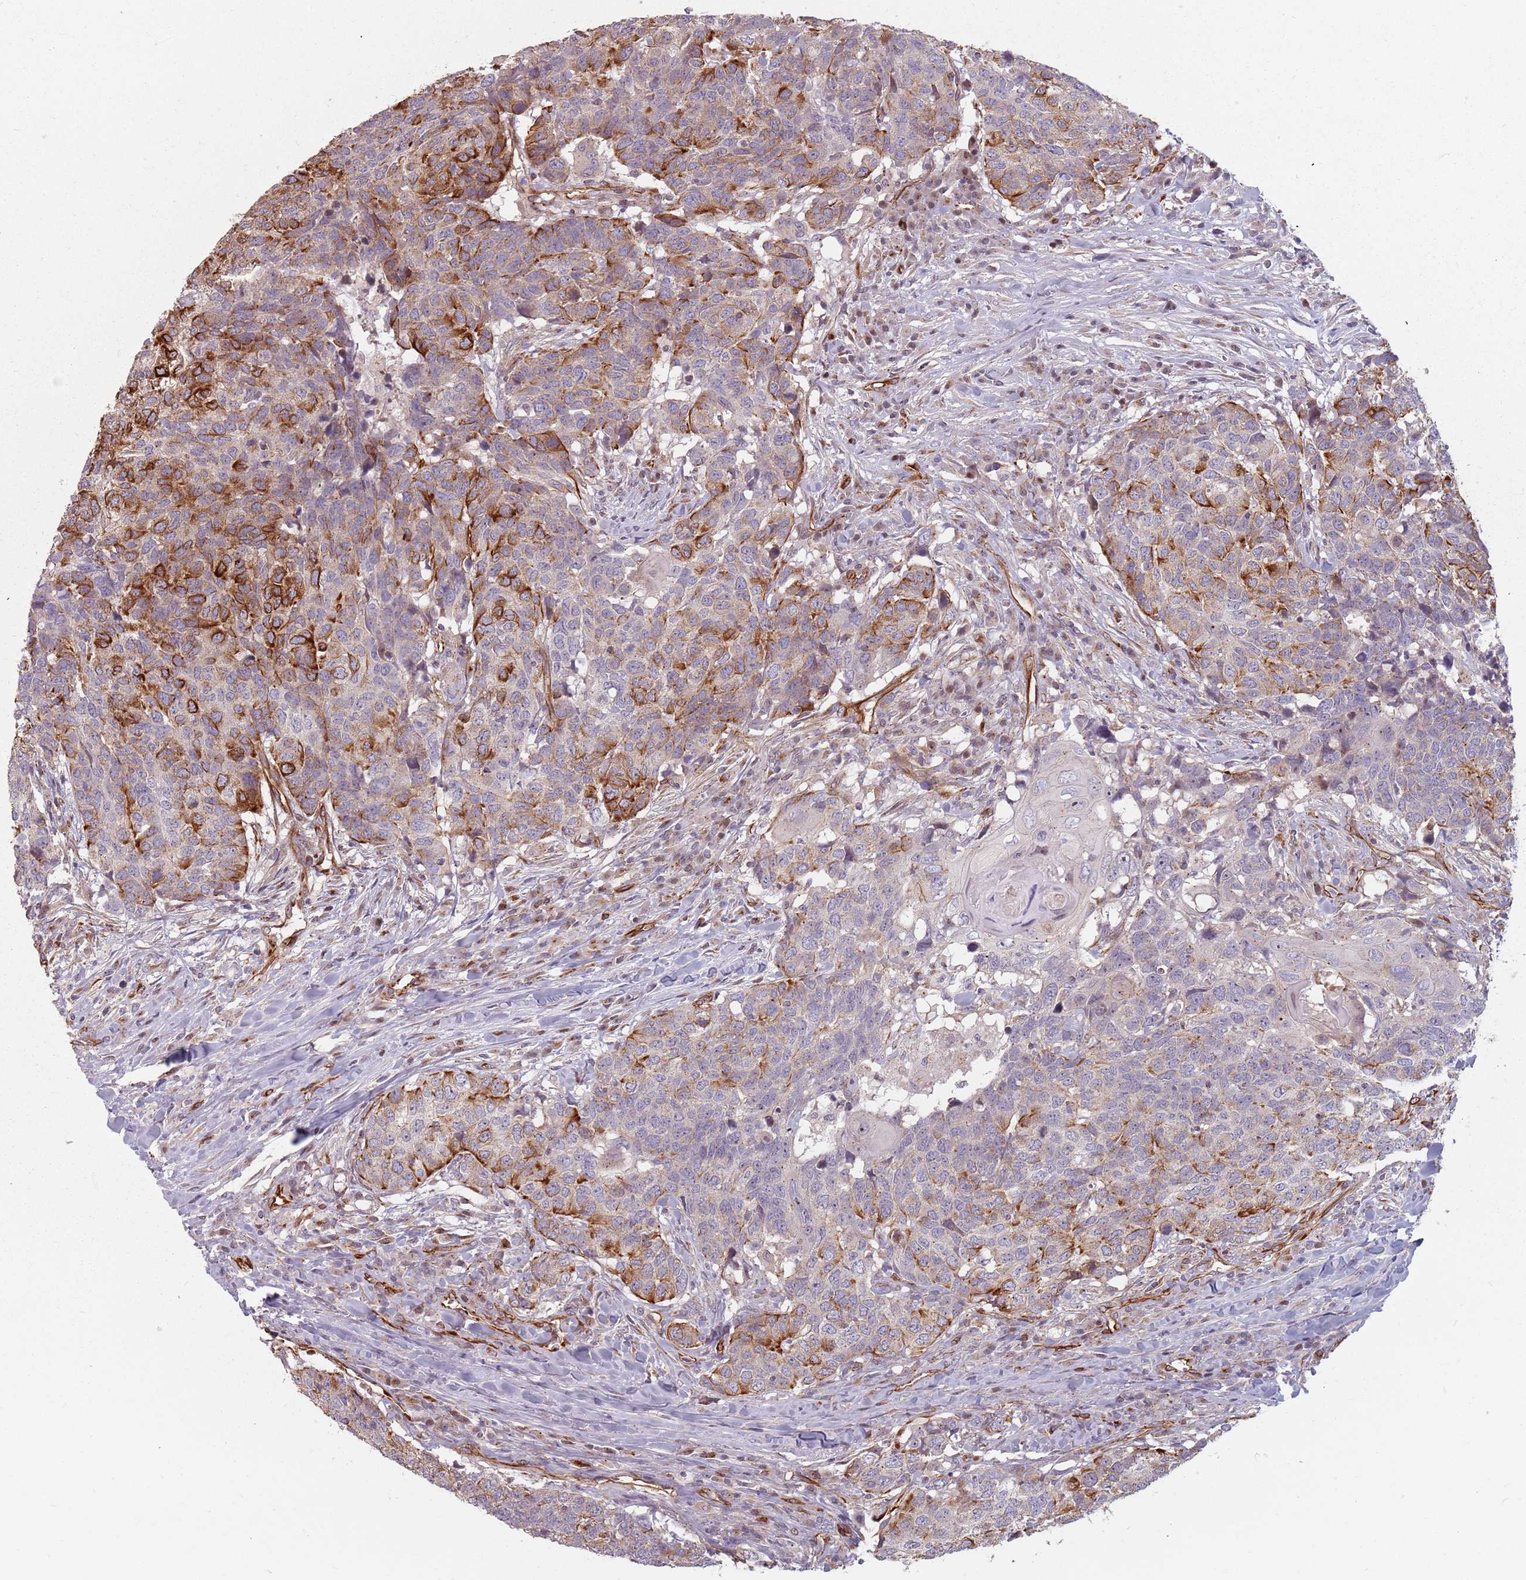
{"staining": {"intensity": "strong", "quantity": "<25%", "location": "cytoplasmic/membranous"}, "tissue": "head and neck cancer", "cell_type": "Tumor cells", "image_type": "cancer", "snomed": [{"axis": "morphology", "description": "Normal tissue, NOS"}, {"axis": "morphology", "description": "Squamous cell carcinoma, NOS"}, {"axis": "topography", "description": "Skeletal muscle"}, {"axis": "topography", "description": "Vascular tissue"}, {"axis": "topography", "description": "Peripheral nerve tissue"}, {"axis": "topography", "description": "Head-Neck"}], "caption": "Immunohistochemical staining of human head and neck squamous cell carcinoma displays strong cytoplasmic/membranous protein staining in about <25% of tumor cells. (Stains: DAB in brown, nuclei in blue, Microscopy: brightfield microscopy at high magnification).", "gene": "GAS2L3", "patient": {"sex": "male", "age": 66}}